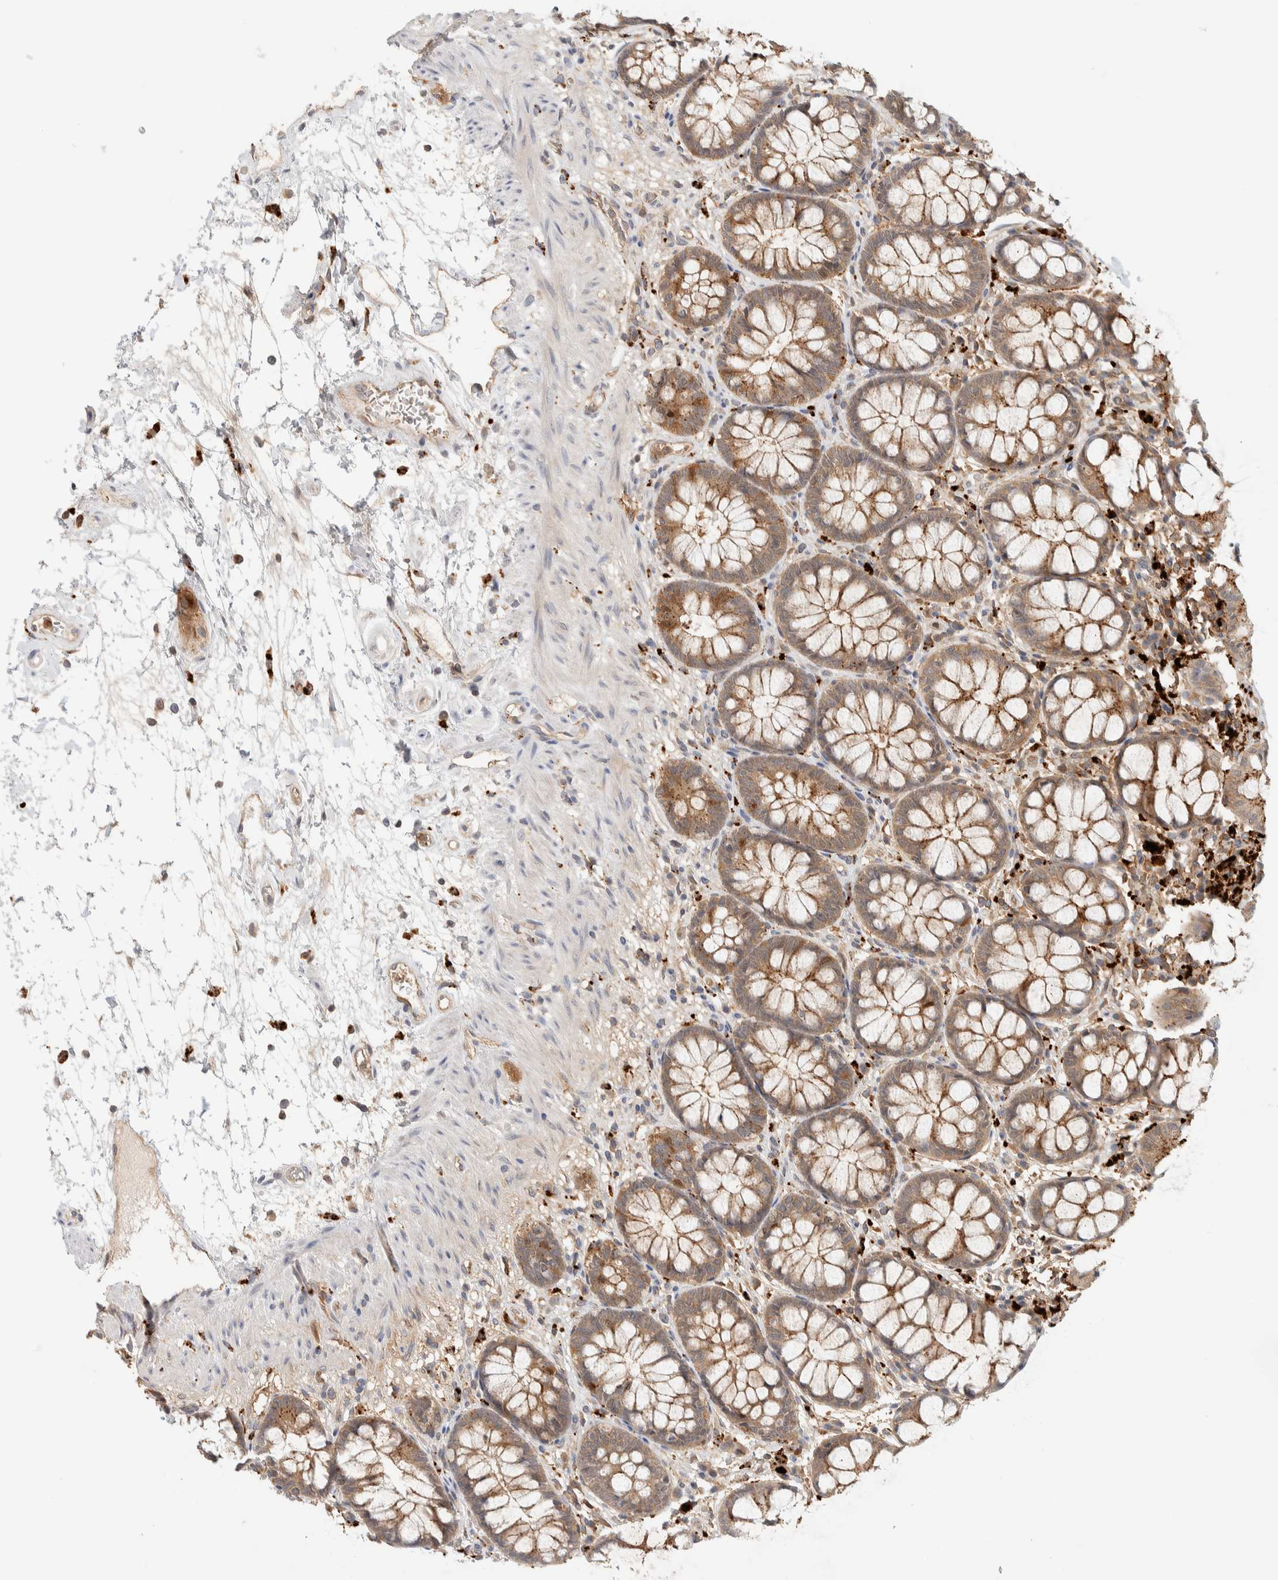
{"staining": {"intensity": "moderate", "quantity": ">75%", "location": "cytoplasmic/membranous"}, "tissue": "rectum", "cell_type": "Glandular cells", "image_type": "normal", "snomed": [{"axis": "morphology", "description": "Normal tissue, NOS"}, {"axis": "topography", "description": "Rectum"}], "caption": "Normal rectum was stained to show a protein in brown. There is medium levels of moderate cytoplasmic/membranous staining in approximately >75% of glandular cells. The staining is performed using DAB brown chromogen to label protein expression. The nuclei are counter-stained blue using hematoxylin.", "gene": "GCLM", "patient": {"sex": "male", "age": 64}}